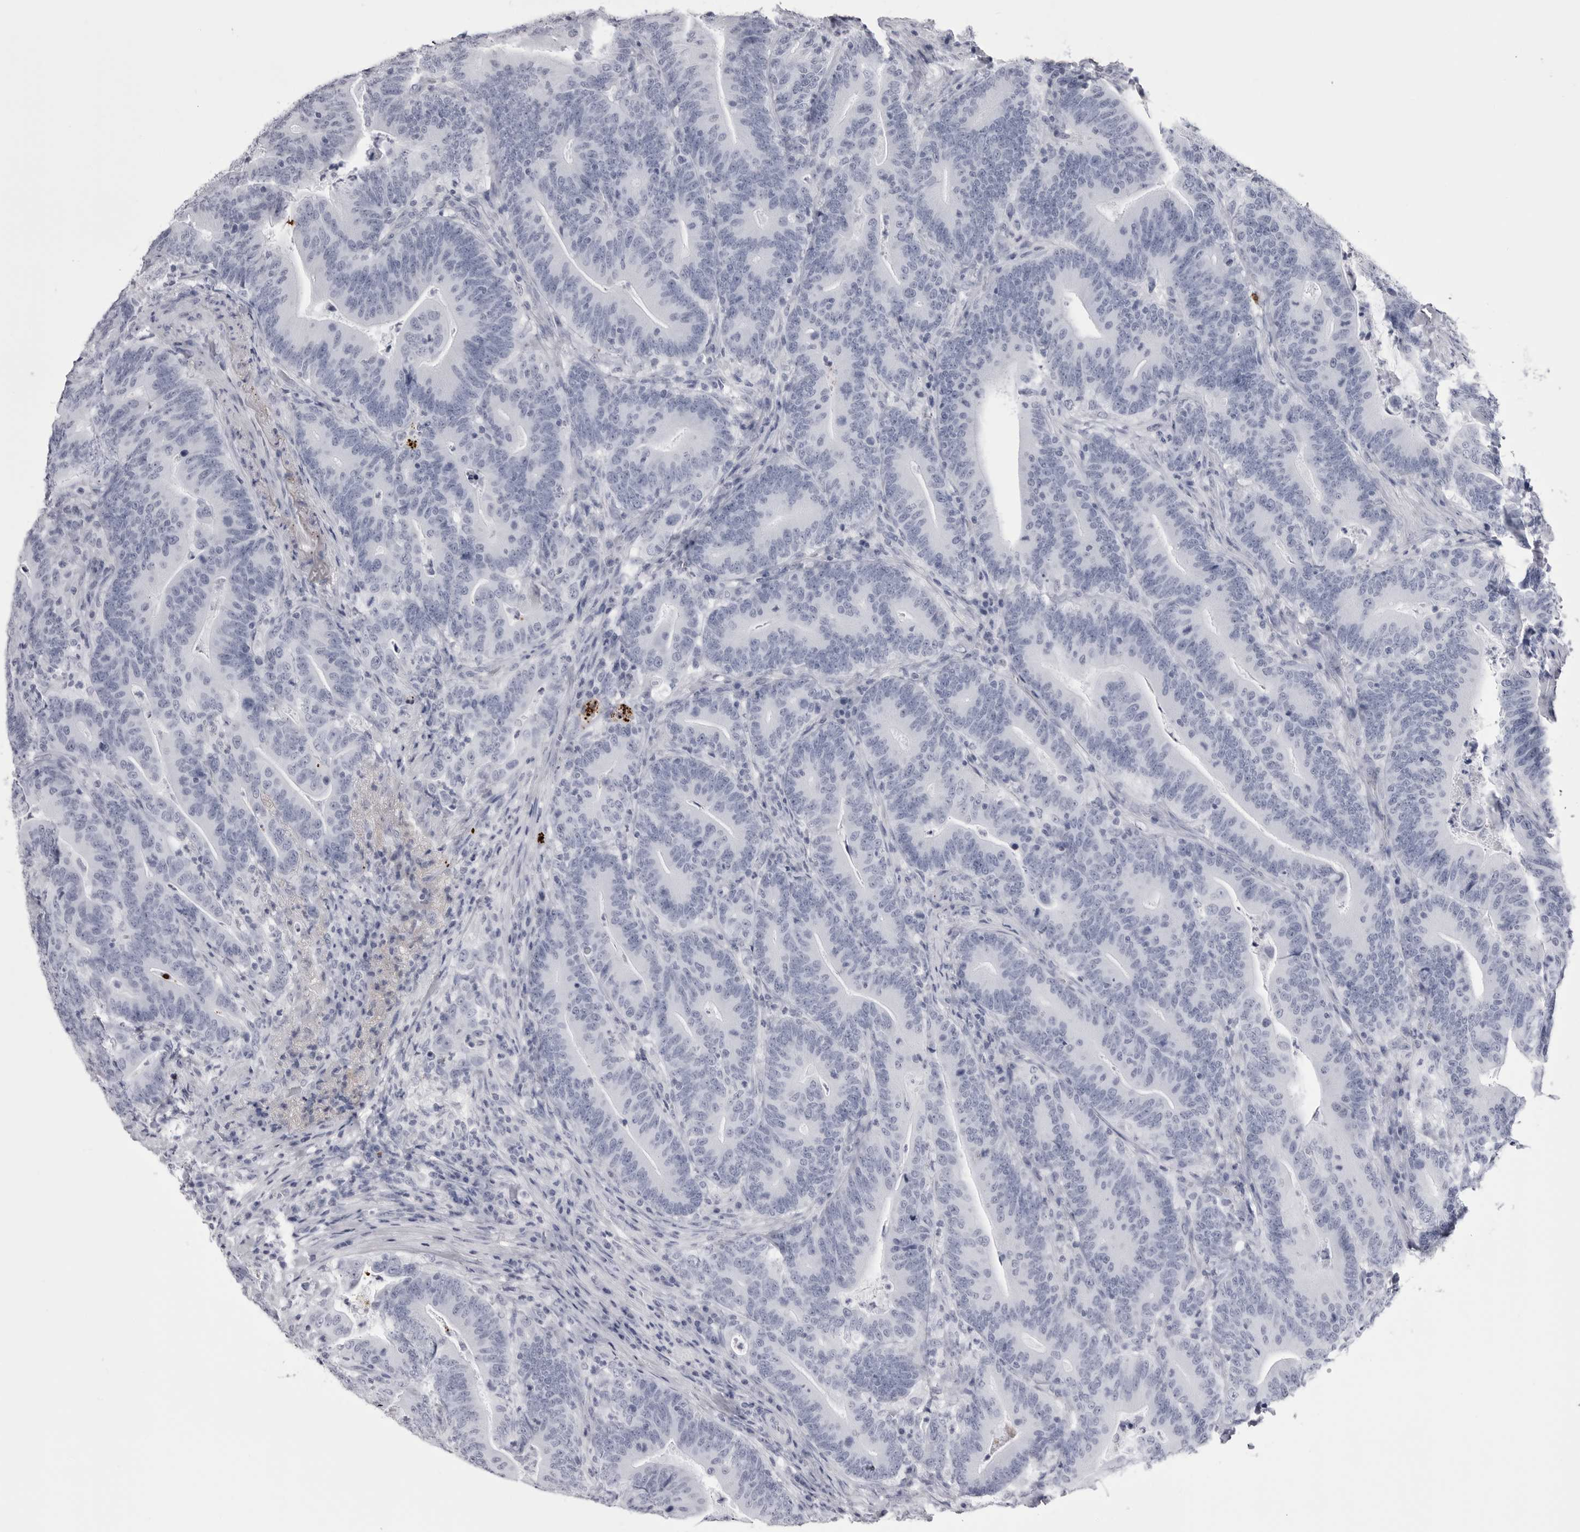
{"staining": {"intensity": "negative", "quantity": "none", "location": "none"}, "tissue": "colorectal cancer", "cell_type": "Tumor cells", "image_type": "cancer", "snomed": [{"axis": "morphology", "description": "Adenocarcinoma, NOS"}, {"axis": "topography", "description": "Colon"}], "caption": "The micrograph shows no significant positivity in tumor cells of colorectal adenocarcinoma.", "gene": "COL26A1", "patient": {"sex": "female", "age": 66}}